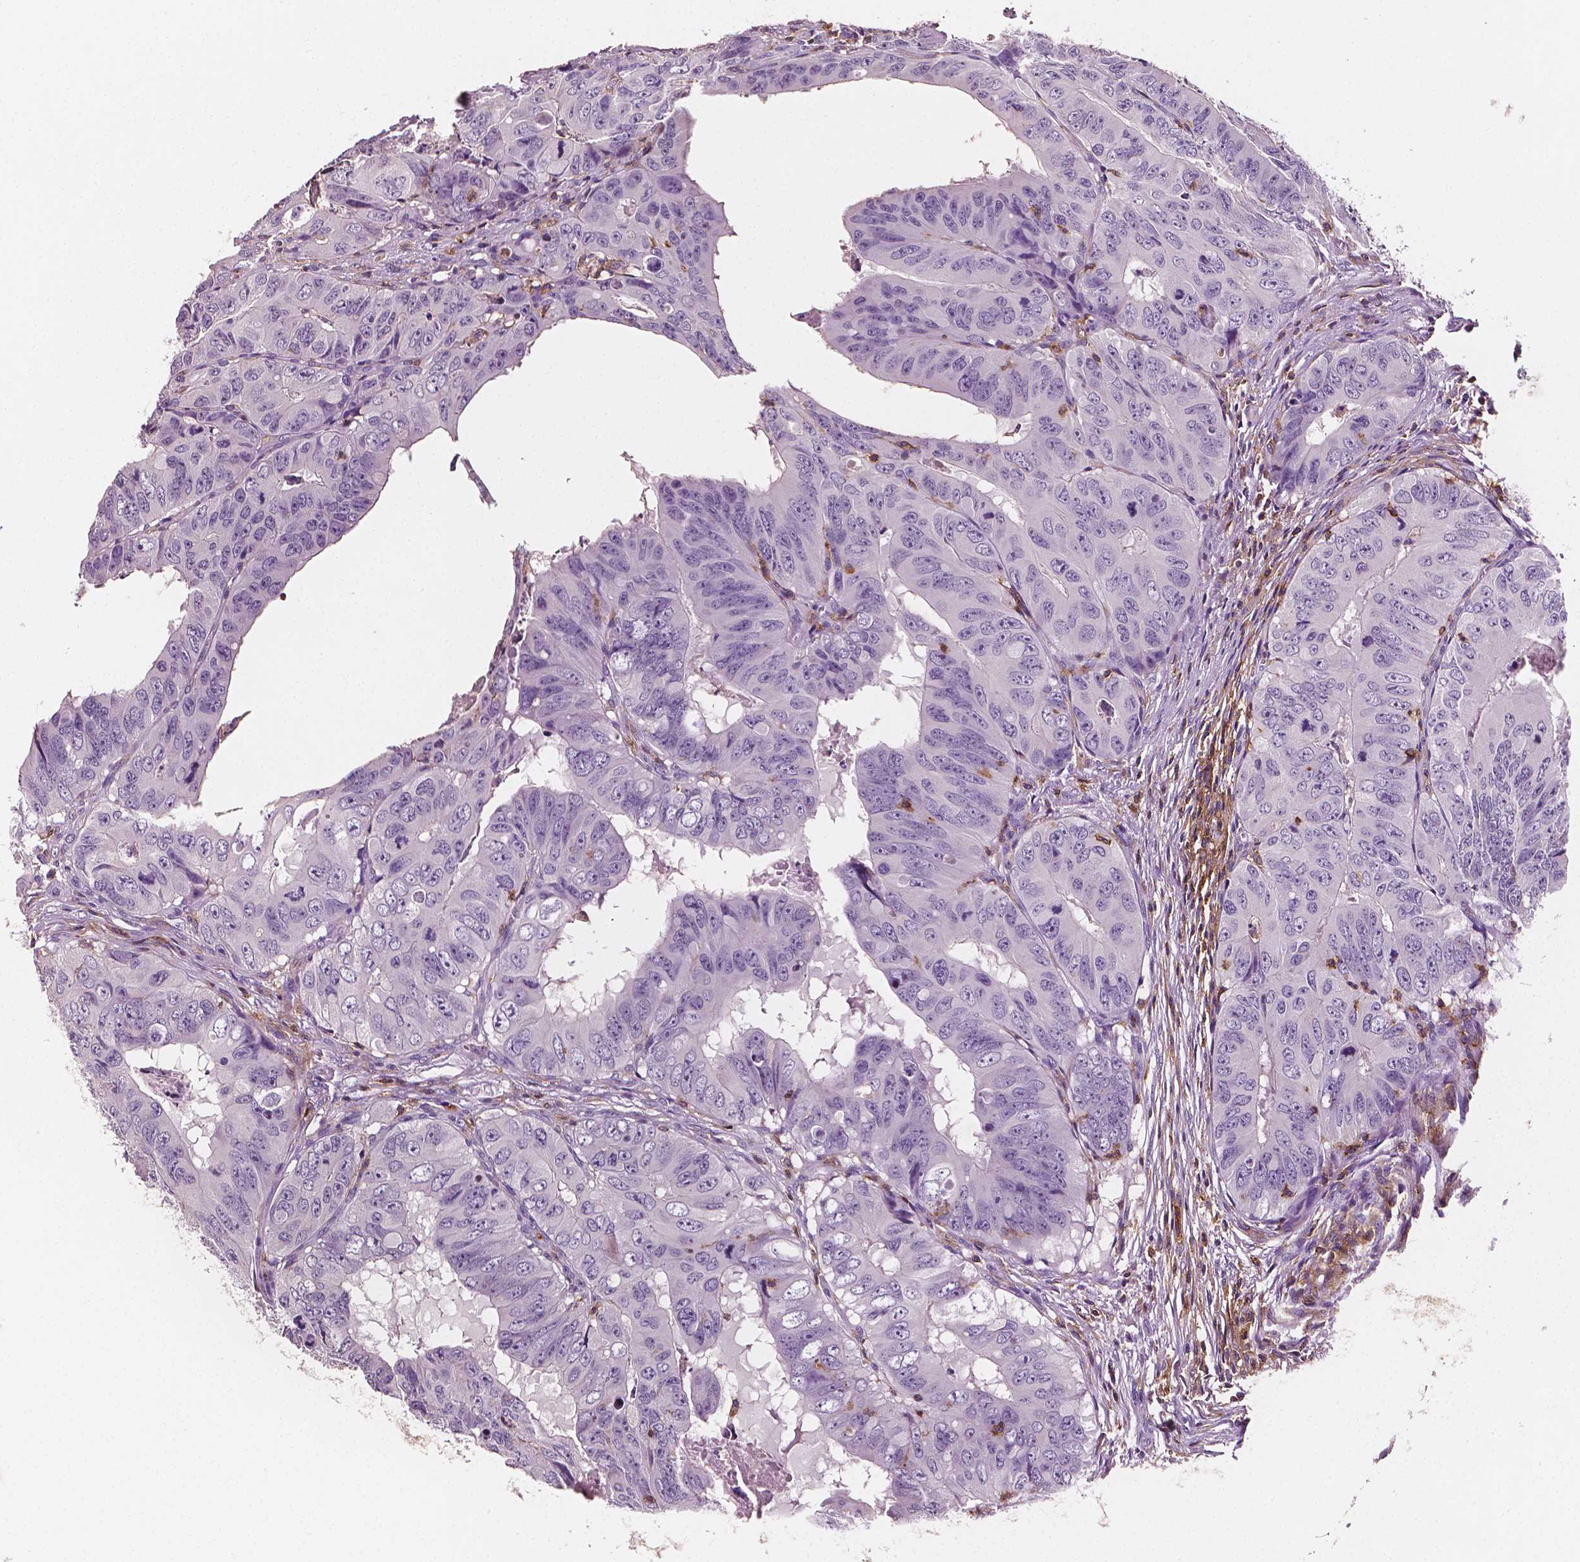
{"staining": {"intensity": "negative", "quantity": "none", "location": "none"}, "tissue": "colorectal cancer", "cell_type": "Tumor cells", "image_type": "cancer", "snomed": [{"axis": "morphology", "description": "Adenocarcinoma, NOS"}, {"axis": "topography", "description": "Colon"}], "caption": "Histopathology image shows no significant protein expression in tumor cells of adenocarcinoma (colorectal).", "gene": "PTPRC", "patient": {"sex": "male", "age": 79}}